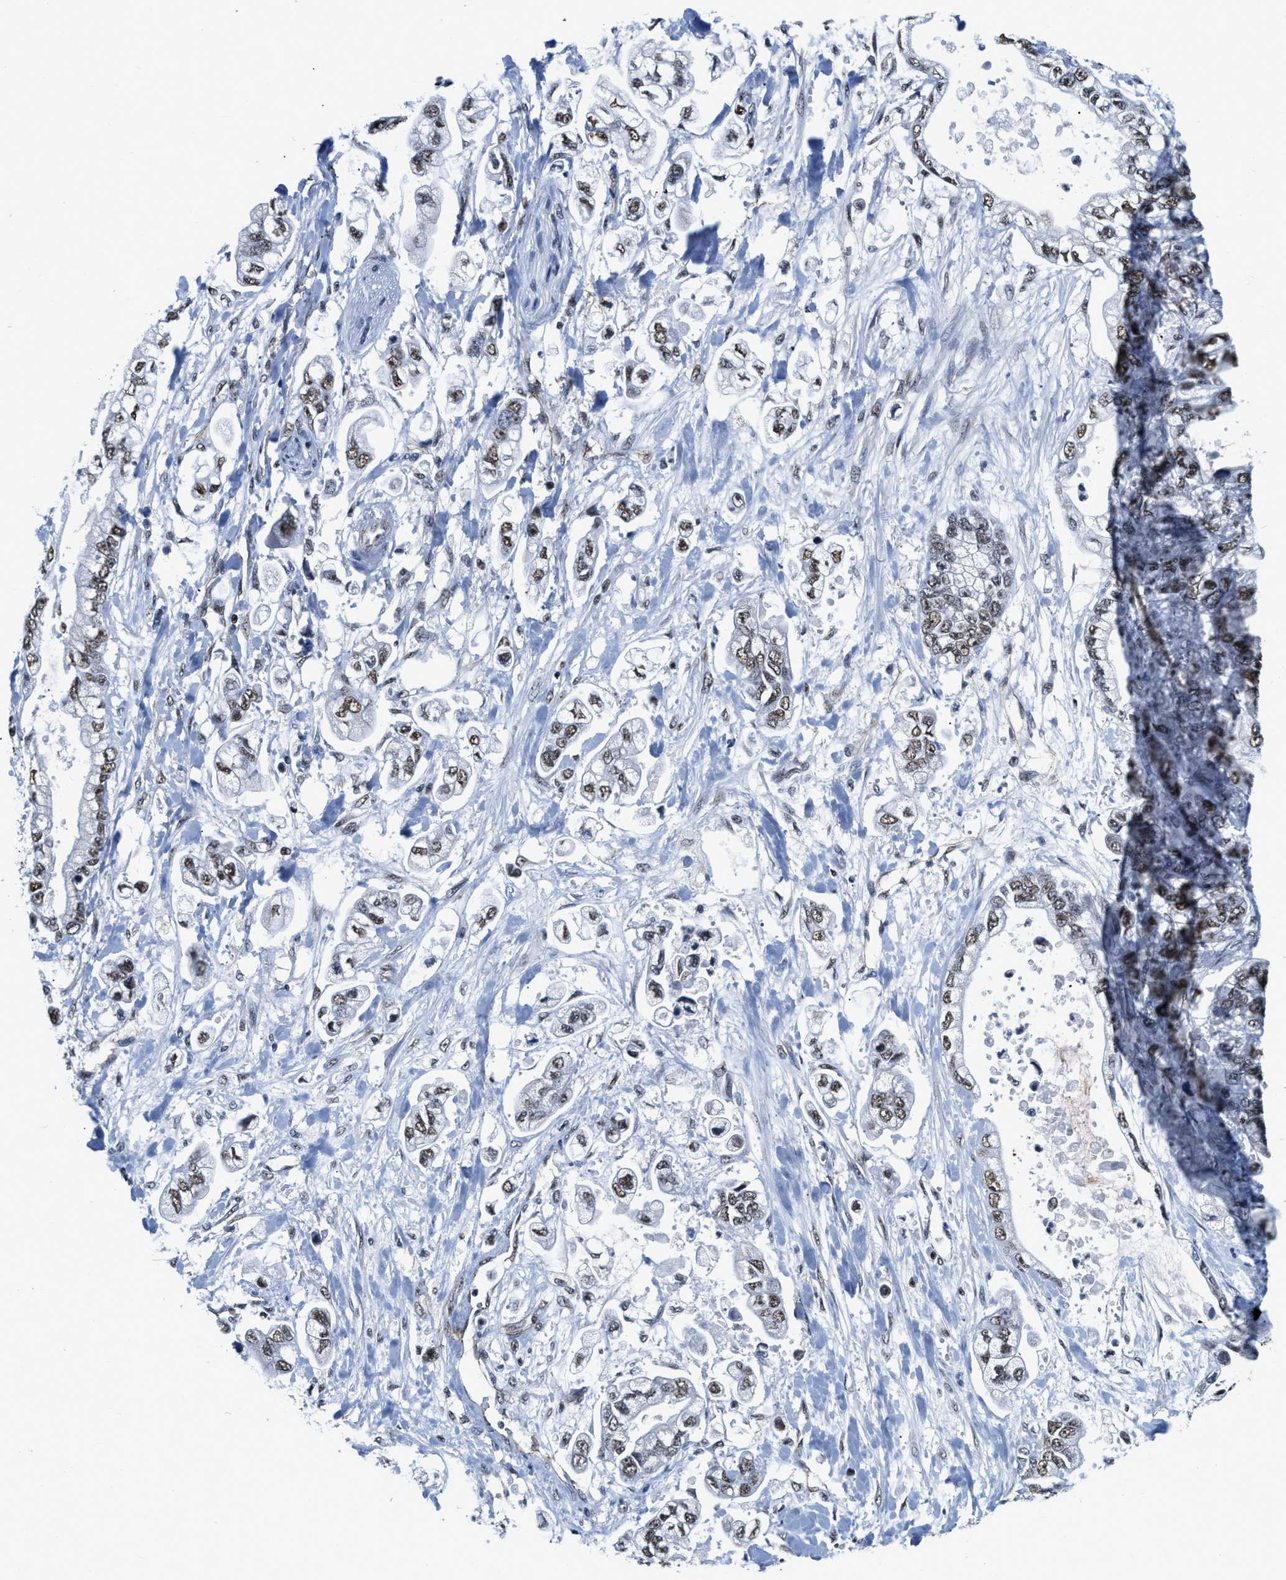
{"staining": {"intensity": "weak", "quantity": ">75%", "location": "nuclear"}, "tissue": "stomach cancer", "cell_type": "Tumor cells", "image_type": "cancer", "snomed": [{"axis": "morphology", "description": "Normal tissue, NOS"}, {"axis": "morphology", "description": "Adenocarcinoma, NOS"}, {"axis": "topography", "description": "Stomach"}], "caption": "Immunohistochemistry micrograph of stomach adenocarcinoma stained for a protein (brown), which reveals low levels of weak nuclear expression in approximately >75% of tumor cells.", "gene": "CCNE1", "patient": {"sex": "male", "age": 62}}